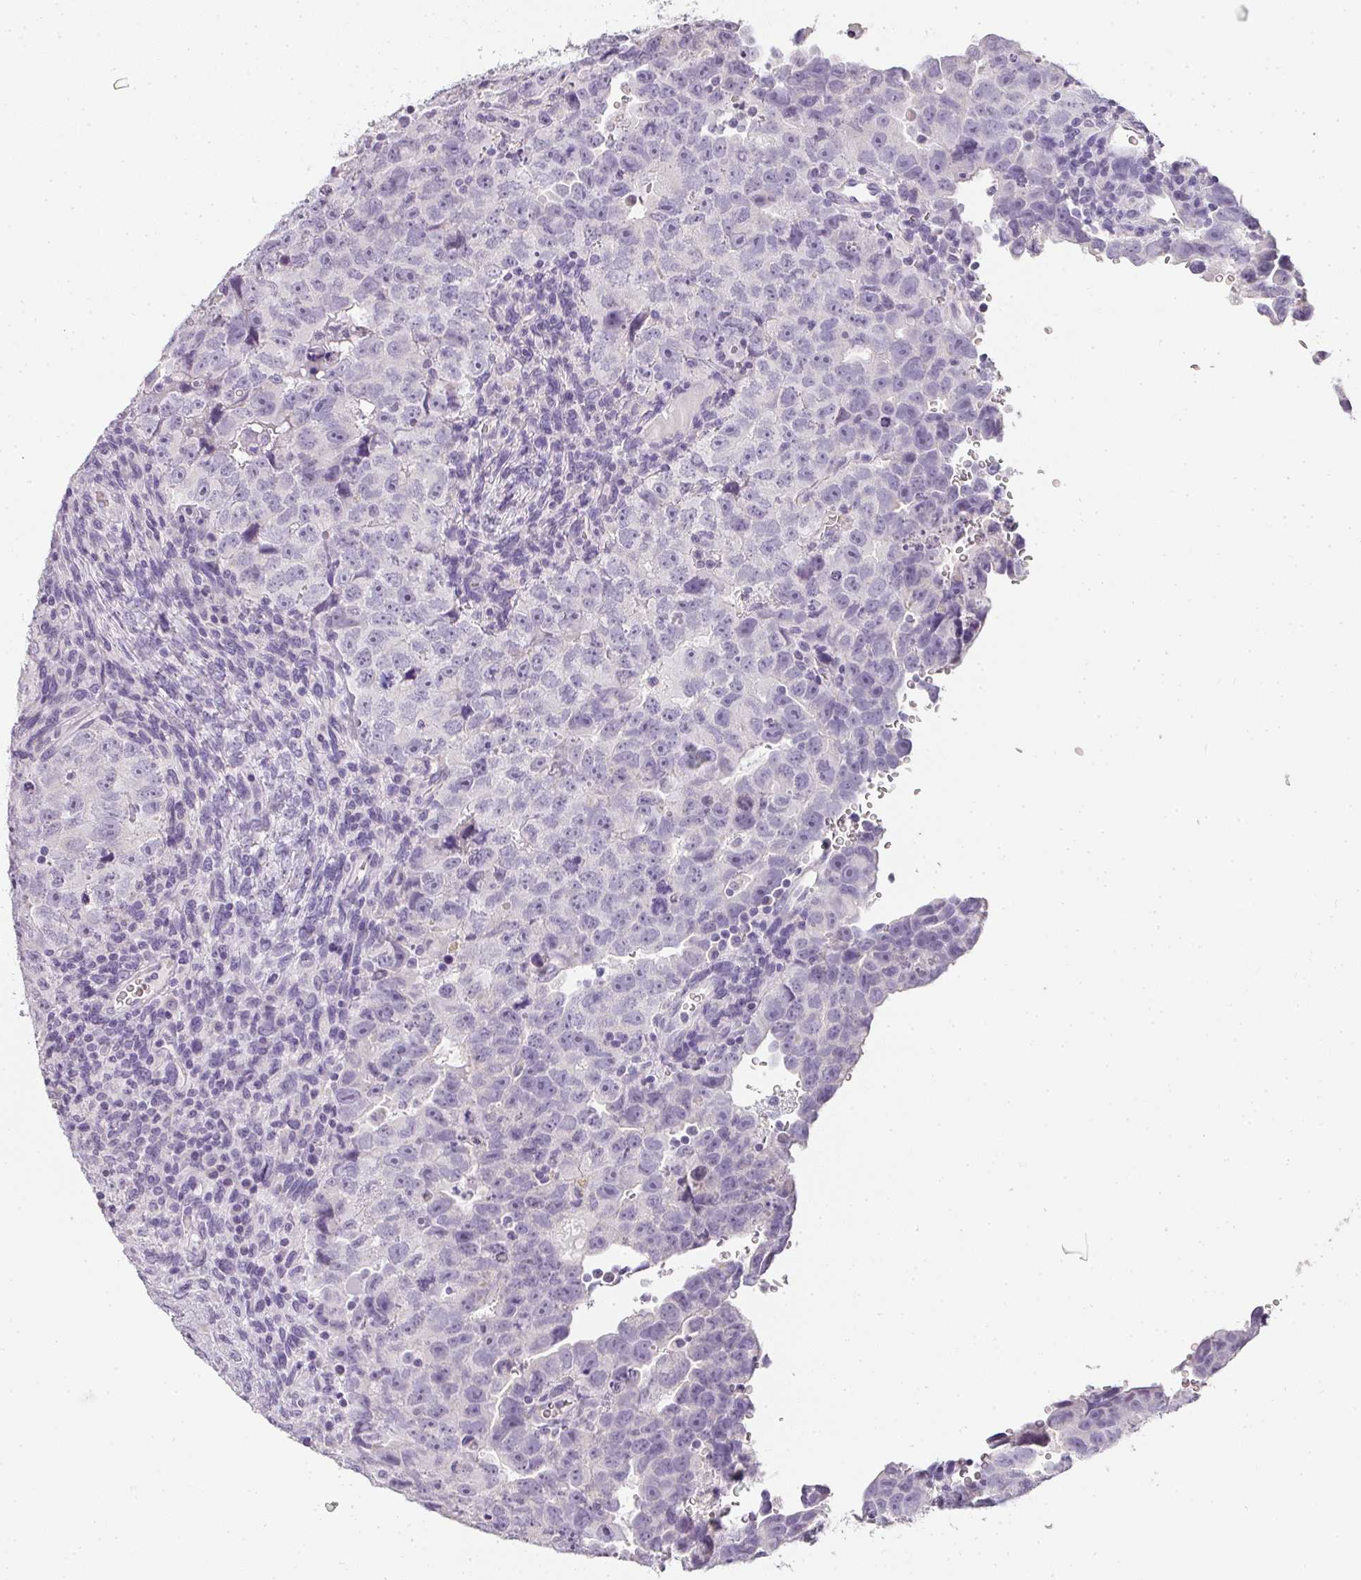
{"staining": {"intensity": "negative", "quantity": "none", "location": "none"}, "tissue": "testis cancer", "cell_type": "Tumor cells", "image_type": "cancer", "snomed": [{"axis": "morphology", "description": "Carcinoma, Embryonal, NOS"}, {"axis": "topography", "description": "Testis"}], "caption": "IHC of testis cancer (embryonal carcinoma) exhibits no positivity in tumor cells.", "gene": "CAMP", "patient": {"sex": "male", "age": 24}}